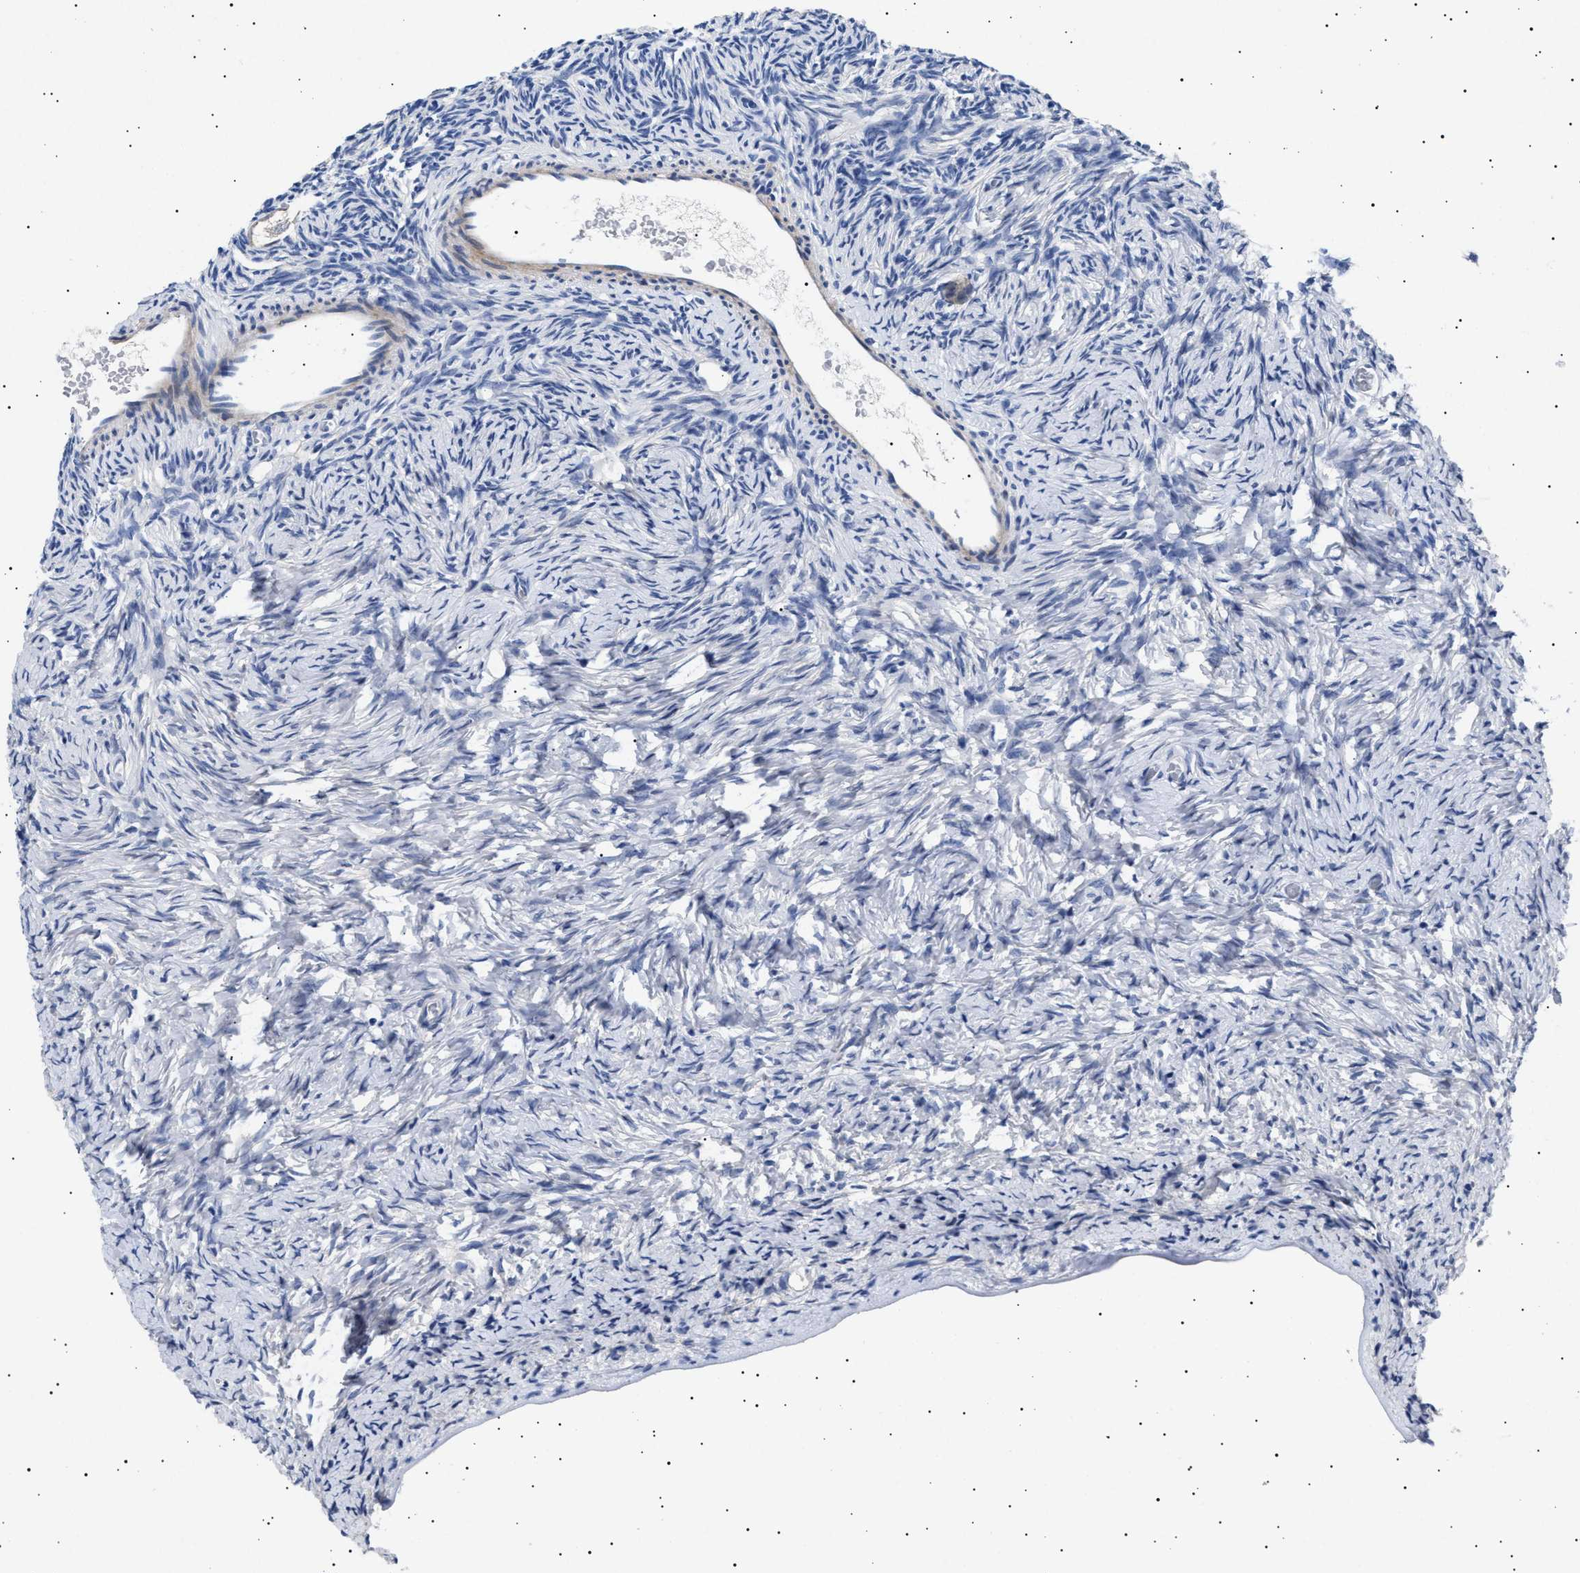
{"staining": {"intensity": "negative", "quantity": "none", "location": "none"}, "tissue": "ovary", "cell_type": "Ovarian stroma cells", "image_type": "normal", "snomed": [{"axis": "morphology", "description": "Normal tissue, NOS"}, {"axis": "topography", "description": "Ovary"}], "caption": "A micrograph of ovary stained for a protein demonstrates no brown staining in ovarian stroma cells.", "gene": "HEMGN", "patient": {"sex": "female", "age": 27}}